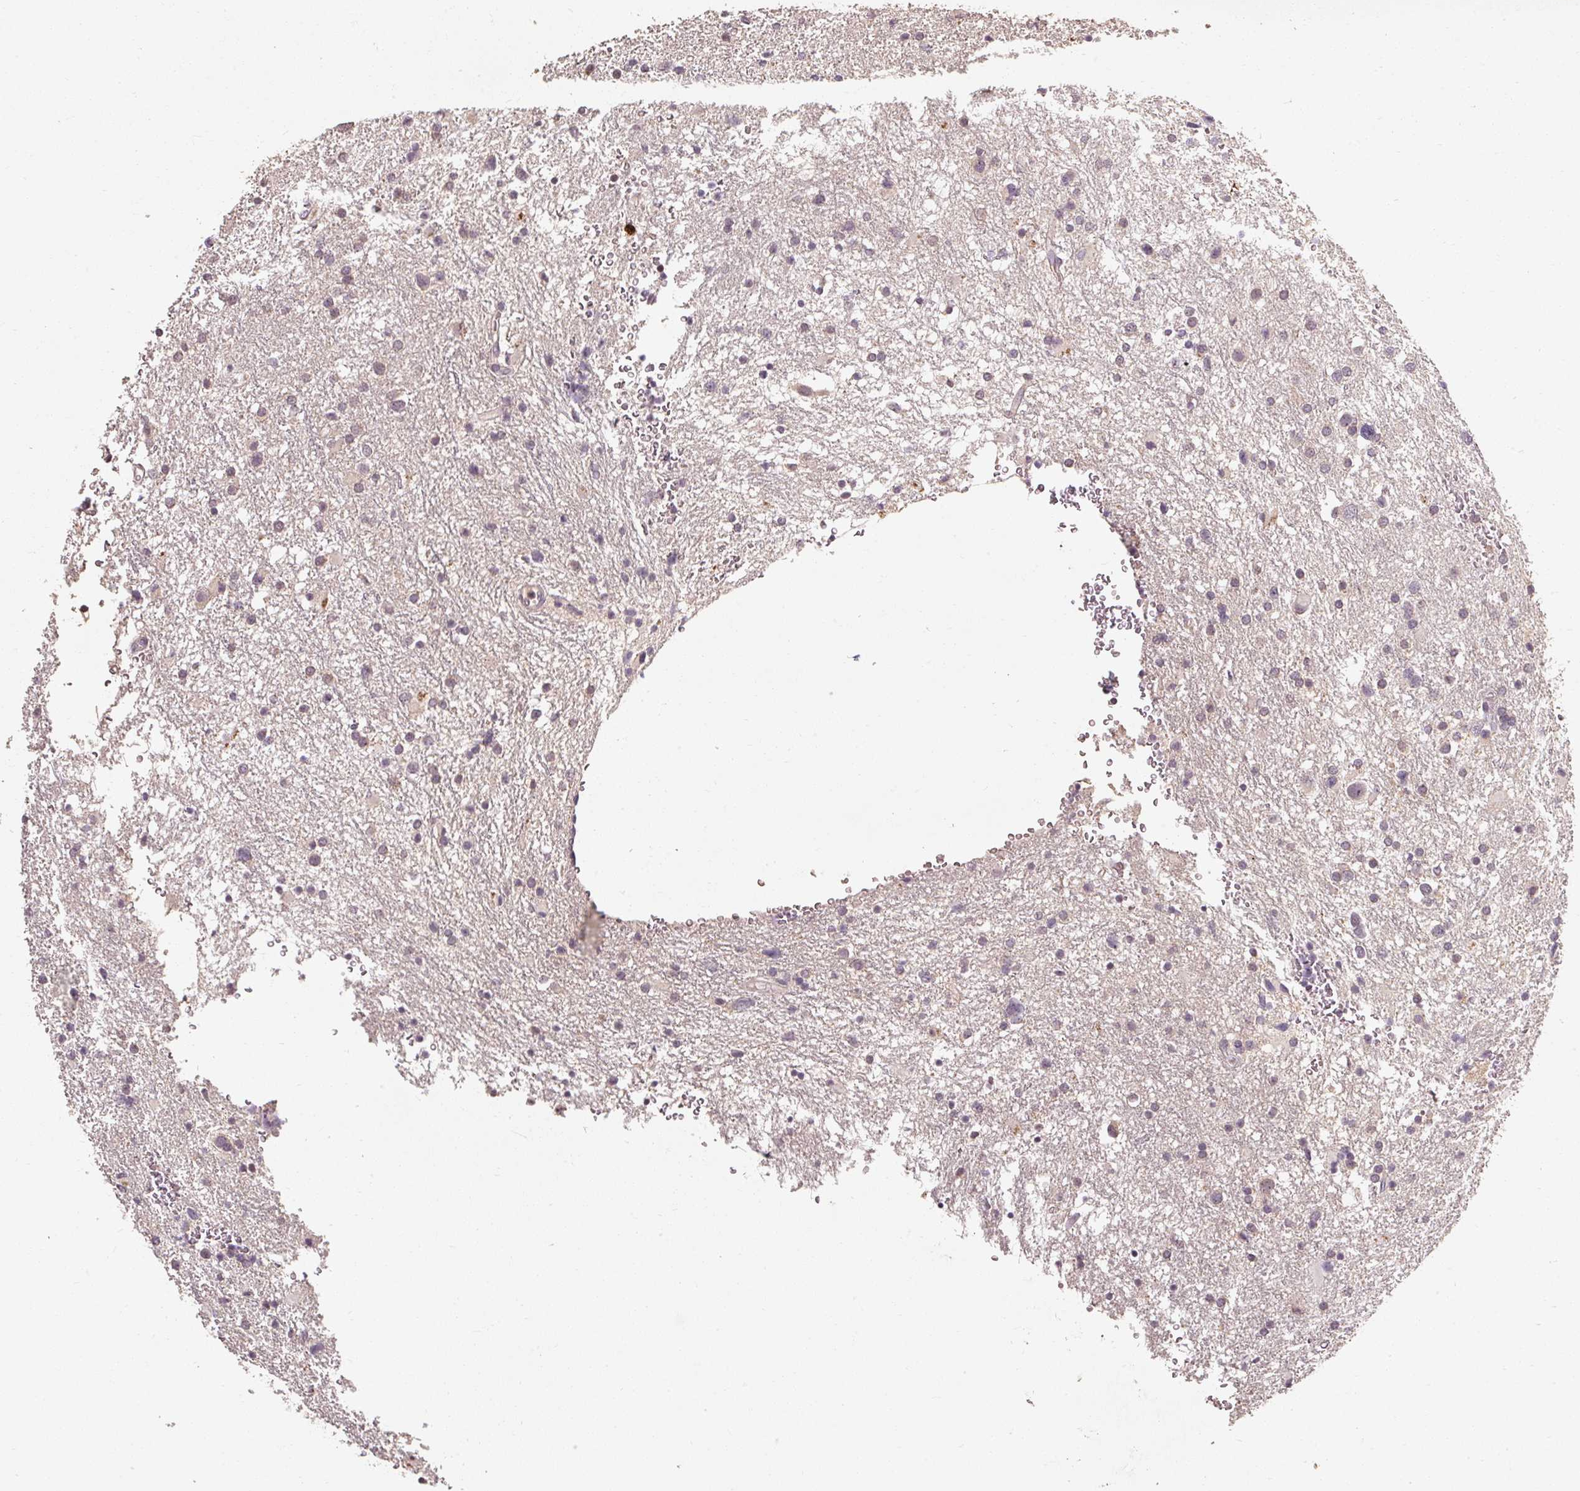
{"staining": {"intensity": "negative", "quantity": "none", "location": "none"}, "tissue": "glioma", "cell_type": "Tumor cells", "image_type": "cancer", "snomed": [{"axis": "morphology", "description": "Glioma, malignant, Low grade"}, {"axis": "topography", "description": "Brain"}], "caption": "This is an IHC image of human malignant low-grade glioma. There is no expression in tumor cells.", "gene": "CFAP65", "patient": {"sex": "female", "age": 32}}